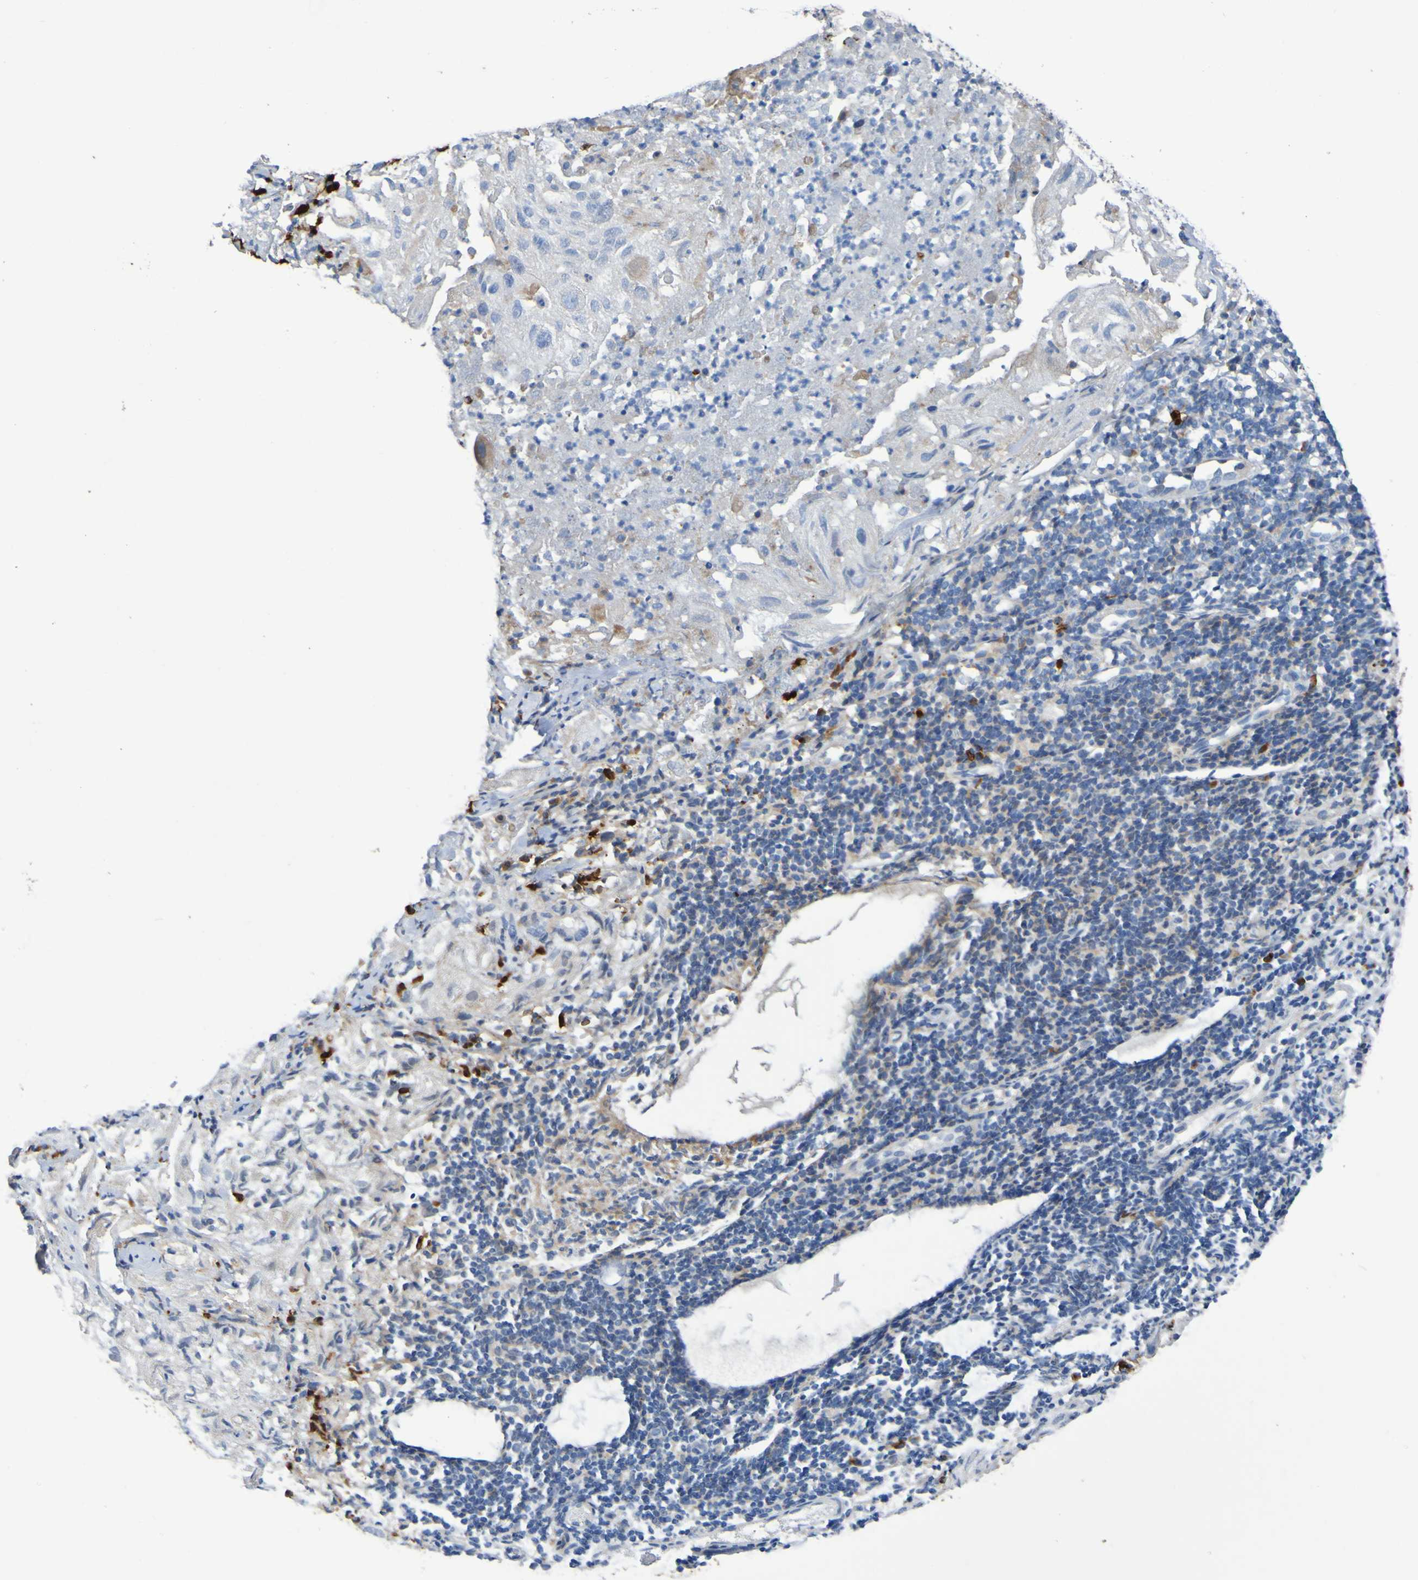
{"staining": {"intensity": "negative", "quantity": "none", "location": "none"}, "tissue": "lung cancer", "cell_type": "Tumor cells", "image_type": "cancer", "snomed": [{"axis": "morphology", "description": "Inflammation, NOS"}, {"axis": "morphology", "description": "Squamous cell carcinoma, NOS"}, {"axis": "topography", "description": "Lymph node"}, {"axis": "topography", "description": "Soft tissue"}, {"axis": "topography", "description": "Lung"}], "caption": "The image displays no staining of tumor cells in lung cancer.", "gene": "C11orf24", "patient": {"sex": "male", "age": 66}}